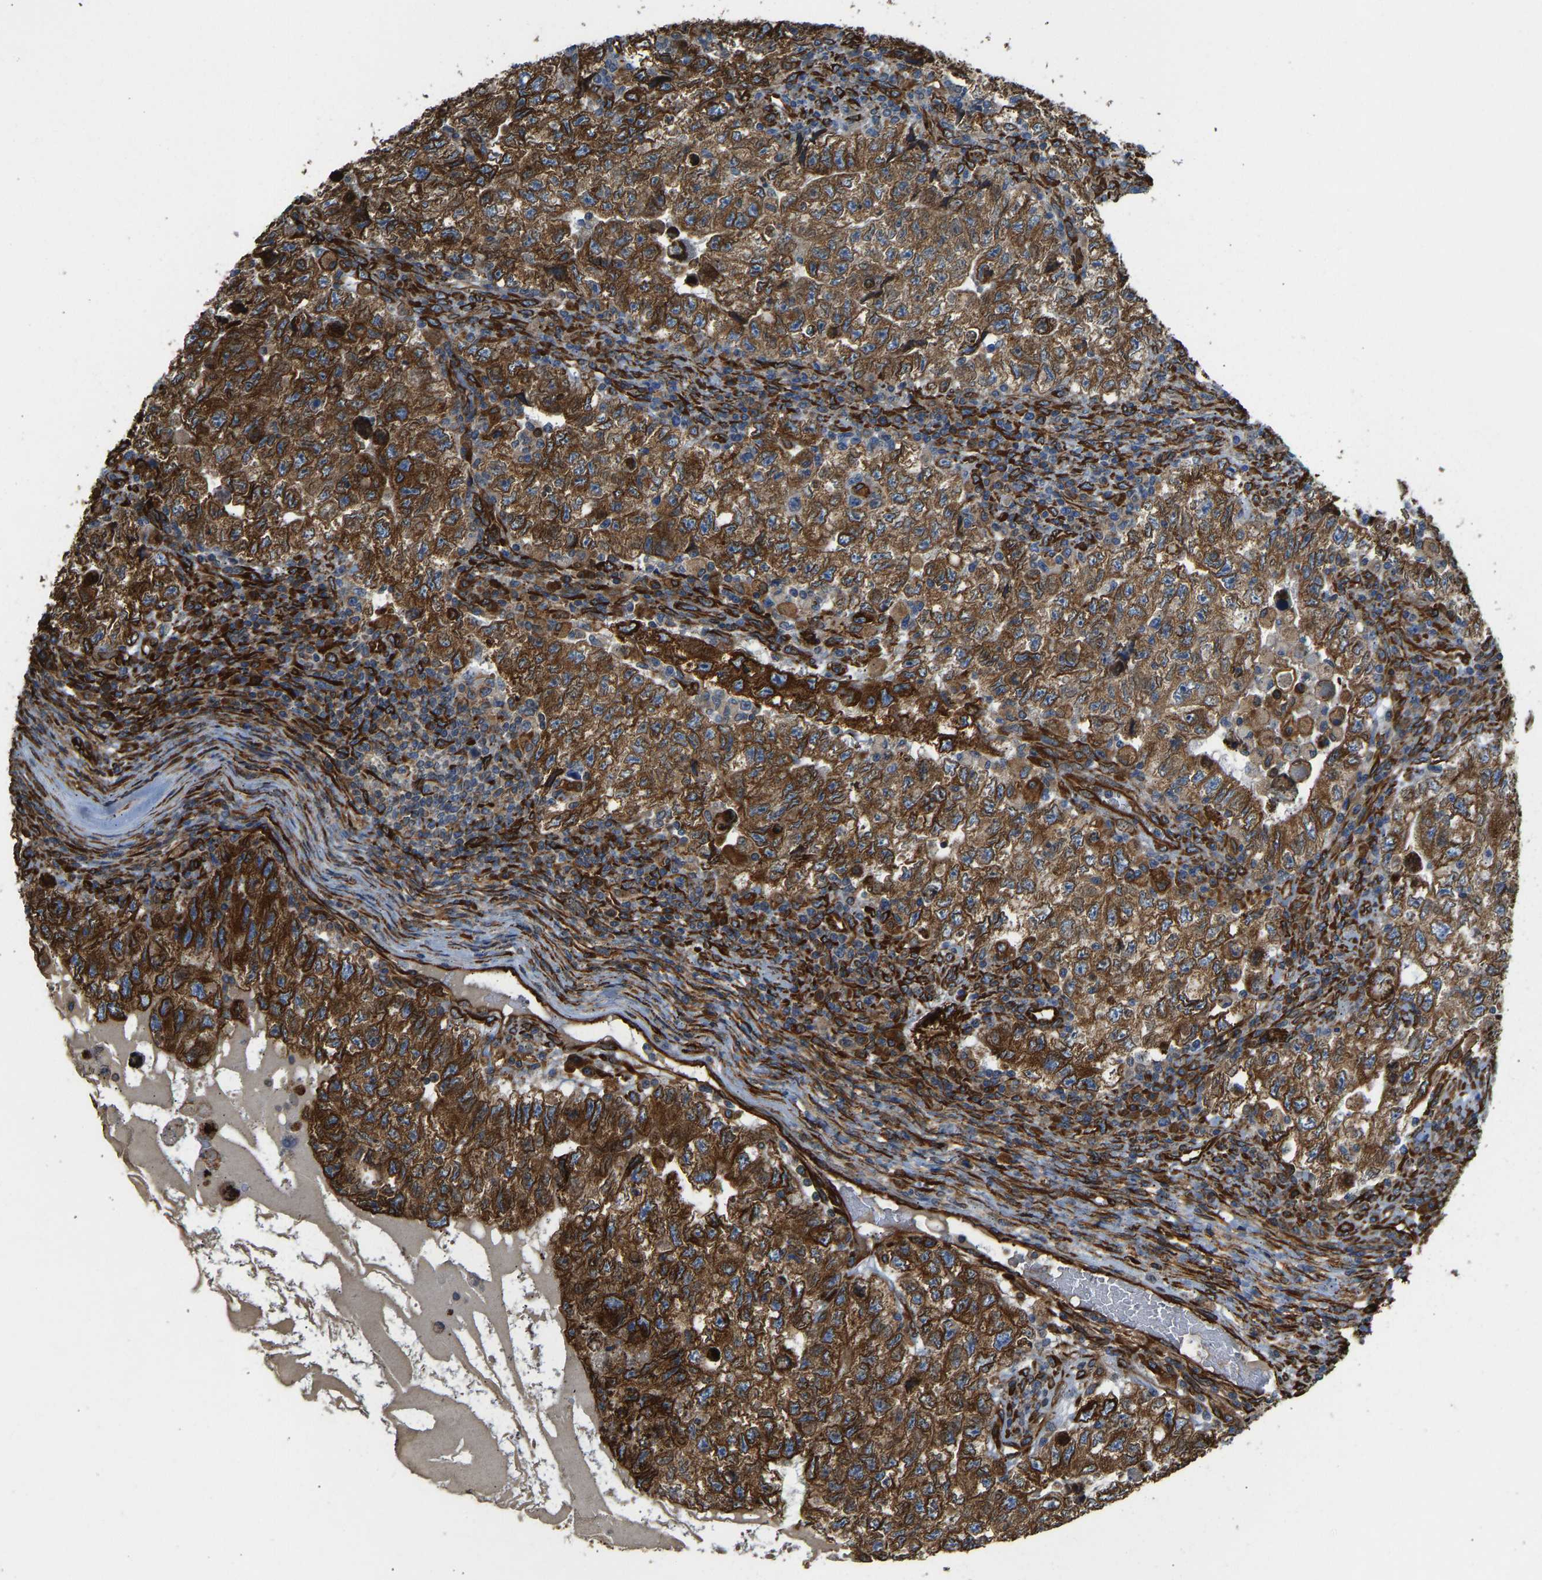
{"staining": {"intensity": "strong", "quantity": ">75%", "location": "cytoplasmic/membranous"}, "tissue": "testis cancer", "cell_type": "Tumor cells", "image_type": "cancer", "snomed": [{"axis": "morphology", "description": "Carcinoma, Embryonal, NOS"}, {"axis": "topography", "description": "Testis"}], "caption": "Protein staining by immunohistochemistry shows strong cytoplasmic/membranous expression in approximately >75% of tumor cells in testis cancer (embryonal carcinoma).", "gene": "BEX3", "patient": {"sex": "male", "age": 36}}